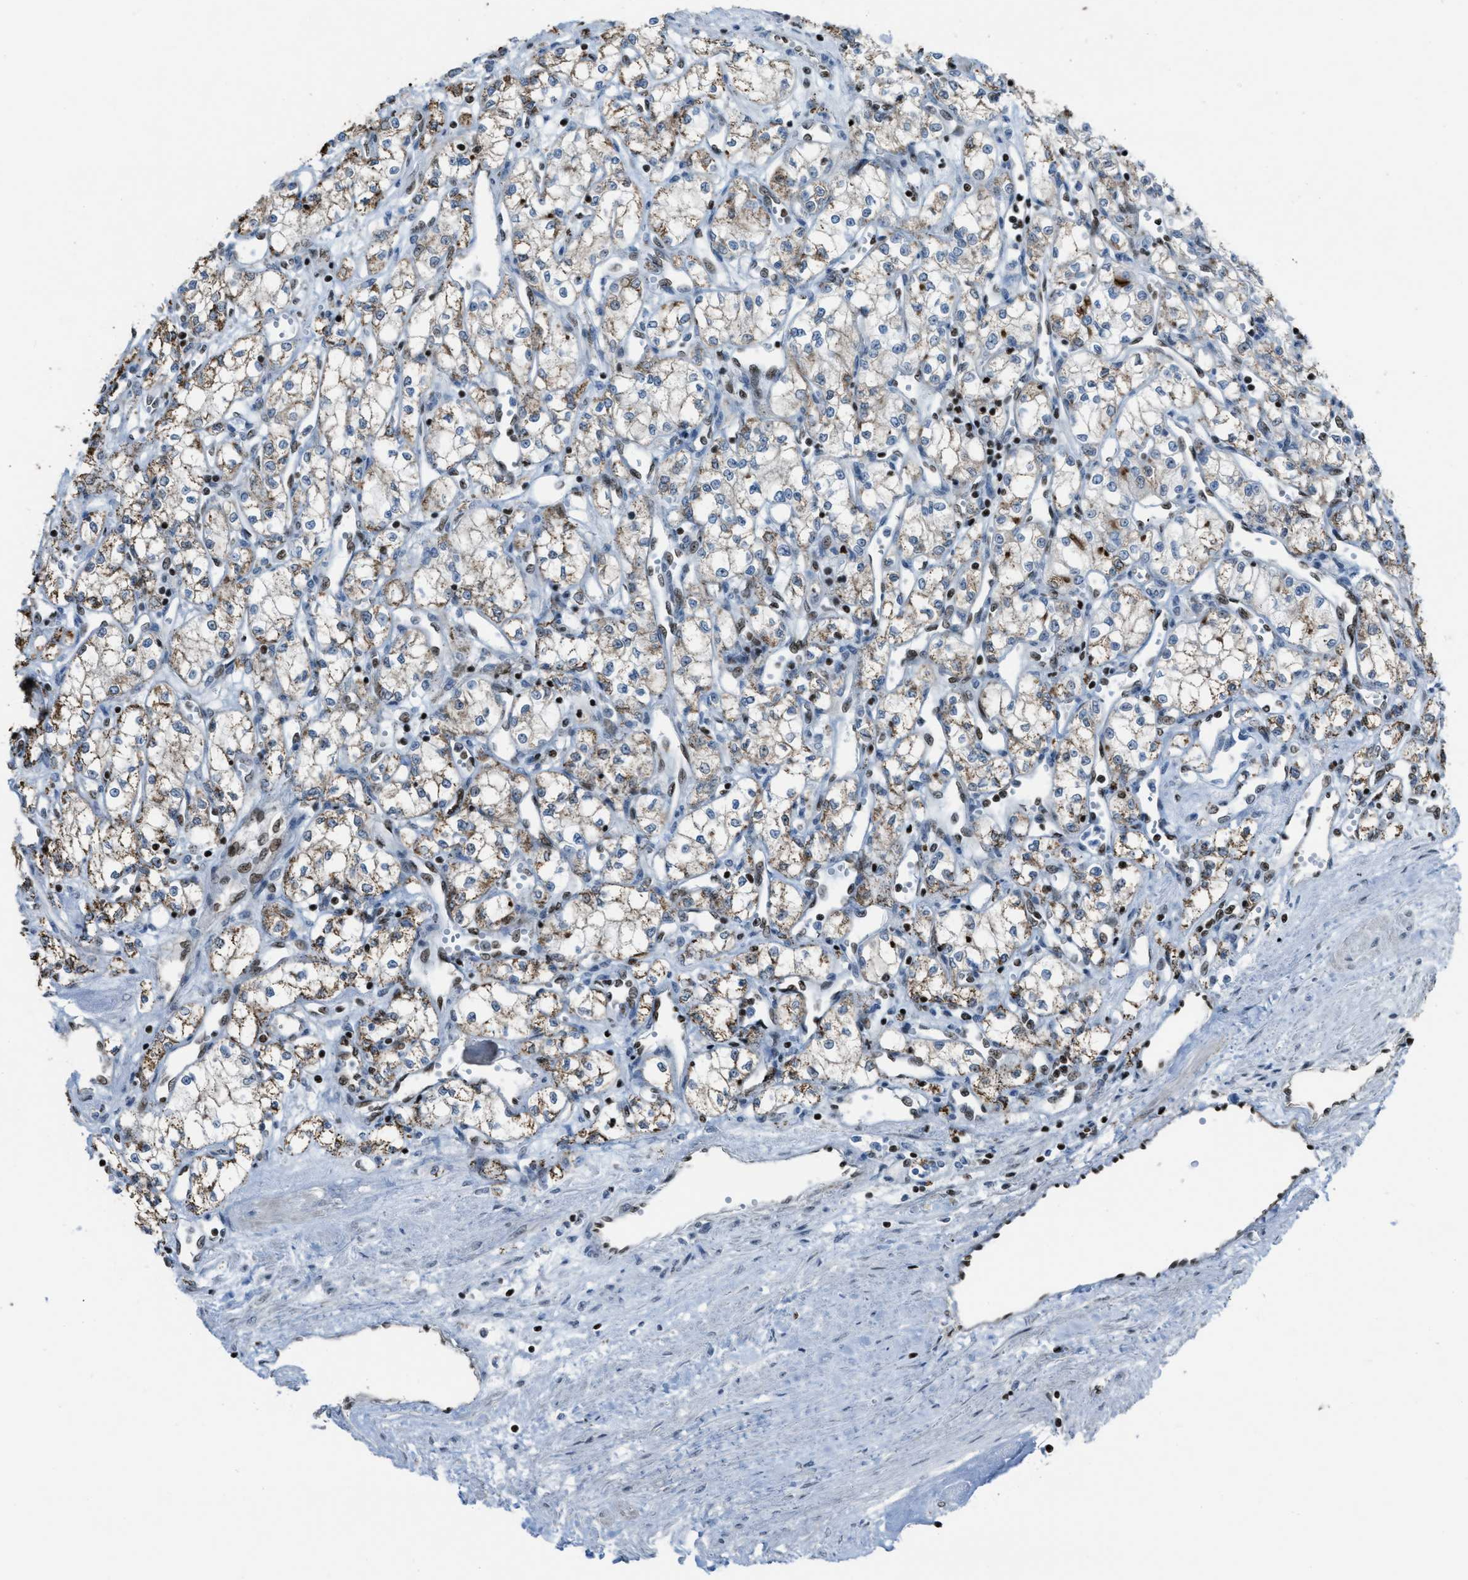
{"staining": {"intensity": "moderate", "quantity": ">75%", "location": "cytoplasmic/membranous"}, "tissue": "renal cancer", "cell_type": "Tumor cells", "image_type": "cancer", "snomed": [{"axis": "morphology", "description": "Adenocarcinoma, NOS"}, {"axis": "topography", "description": "Kidney"}], "caption": "An image showing moderate cytoplasmic/membranous expression in approximately >75% of tumor cells in renal cancer, as visualized by brown immunohistochemical staining.", "gene": "SLFN5", "patient": {"sex": "male", "age": 59}}